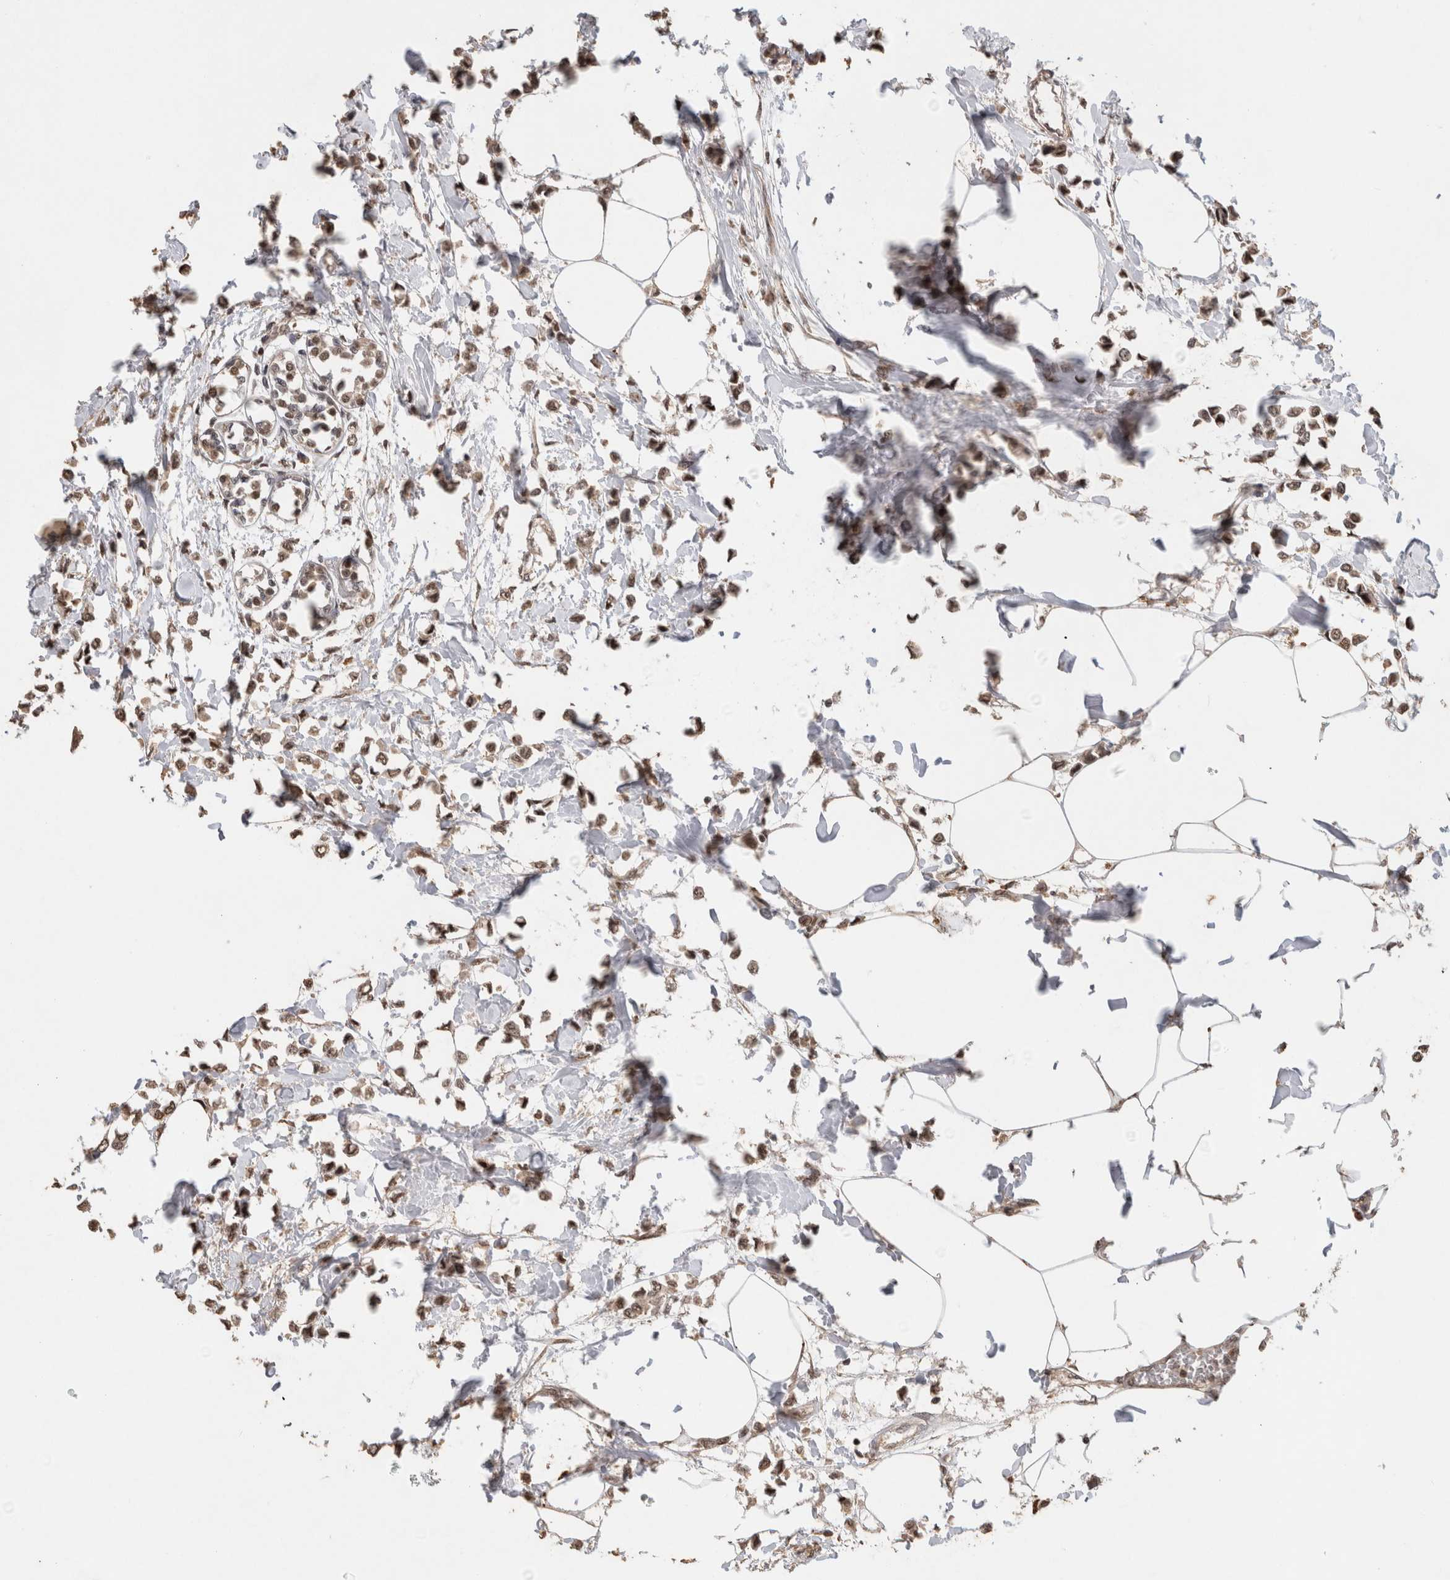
{"staining": {"intensity": "moderate", "quantity": ">75%", "location": "nuclear"}, "tissue": "breast cancer", "cell_type": "Tumor cells", "image_type": "cancer", "snomed": [{"axis": "morphology", "description": "Lobular carcinoma"}, {"axis": "topography", "description": "Breast"}], "caption": "Breast cancer stained for a protein (brown) displays moderate nuclear positive staining in about >75% of tumor cells.", "gene": "KEAP1", "patient": {"sex": "female", "age": 51}}